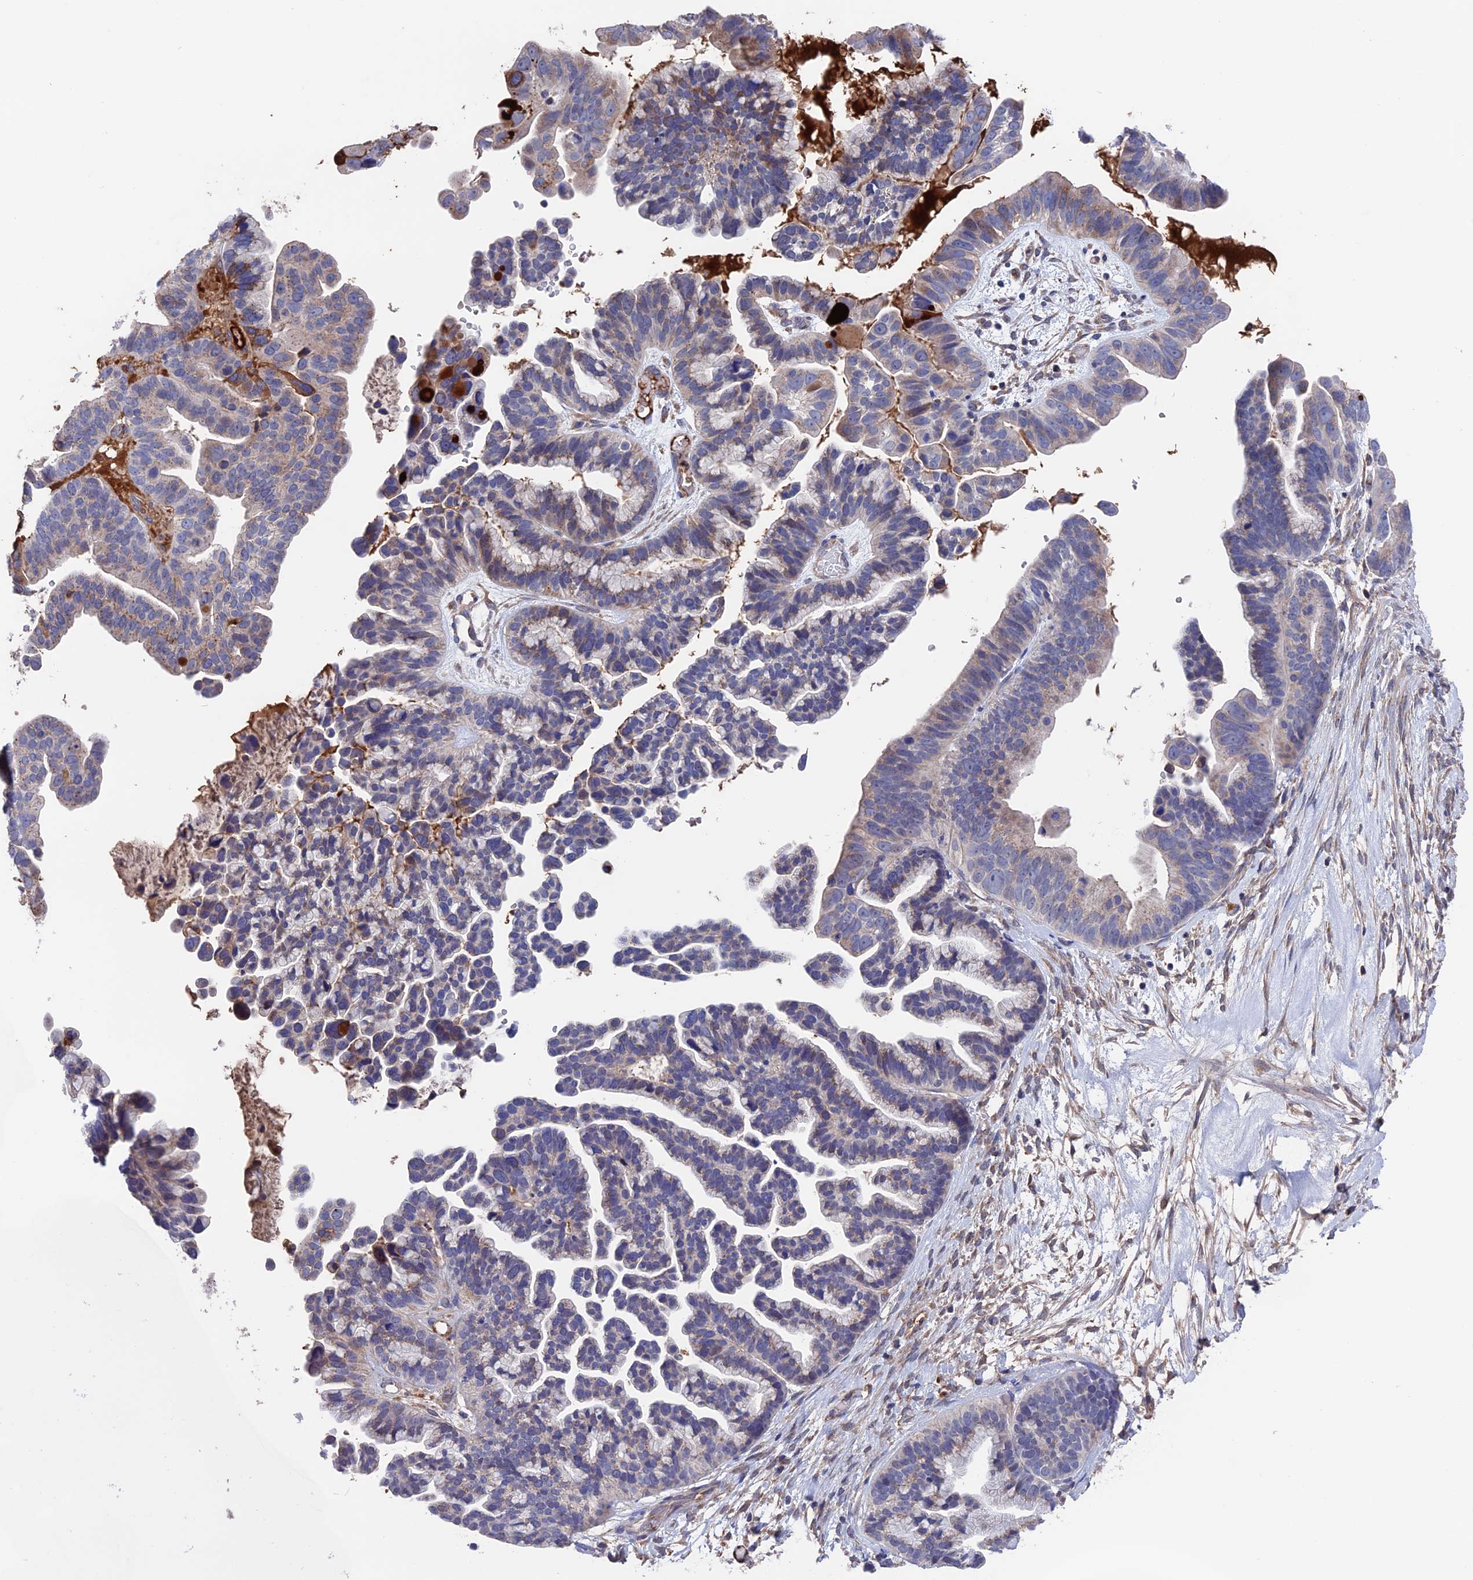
{"staining": {"intensity": "moderate", "quantity": "<25%", "location": "cytoplasmic/membranous"}, "tissue": "ovarian cancer", "cell_type": "Tumor cells", "image_type": "cancer", "snomed": [{"axis": "morphology", "description": "Cystadenocarcinoma, serous, NOS"}, {"axis": "topography", "description": "Ovary"}], "caption": "A histopathology image of ovarian serous cystadenocarcinoma stained for a protein demonstrates moderate cytoplasmic/membranous brown staining in tumor cells. Nuclei are stained in blue.", "gene": "HPF1", "patient": {"sex": "female", "age": 56}}